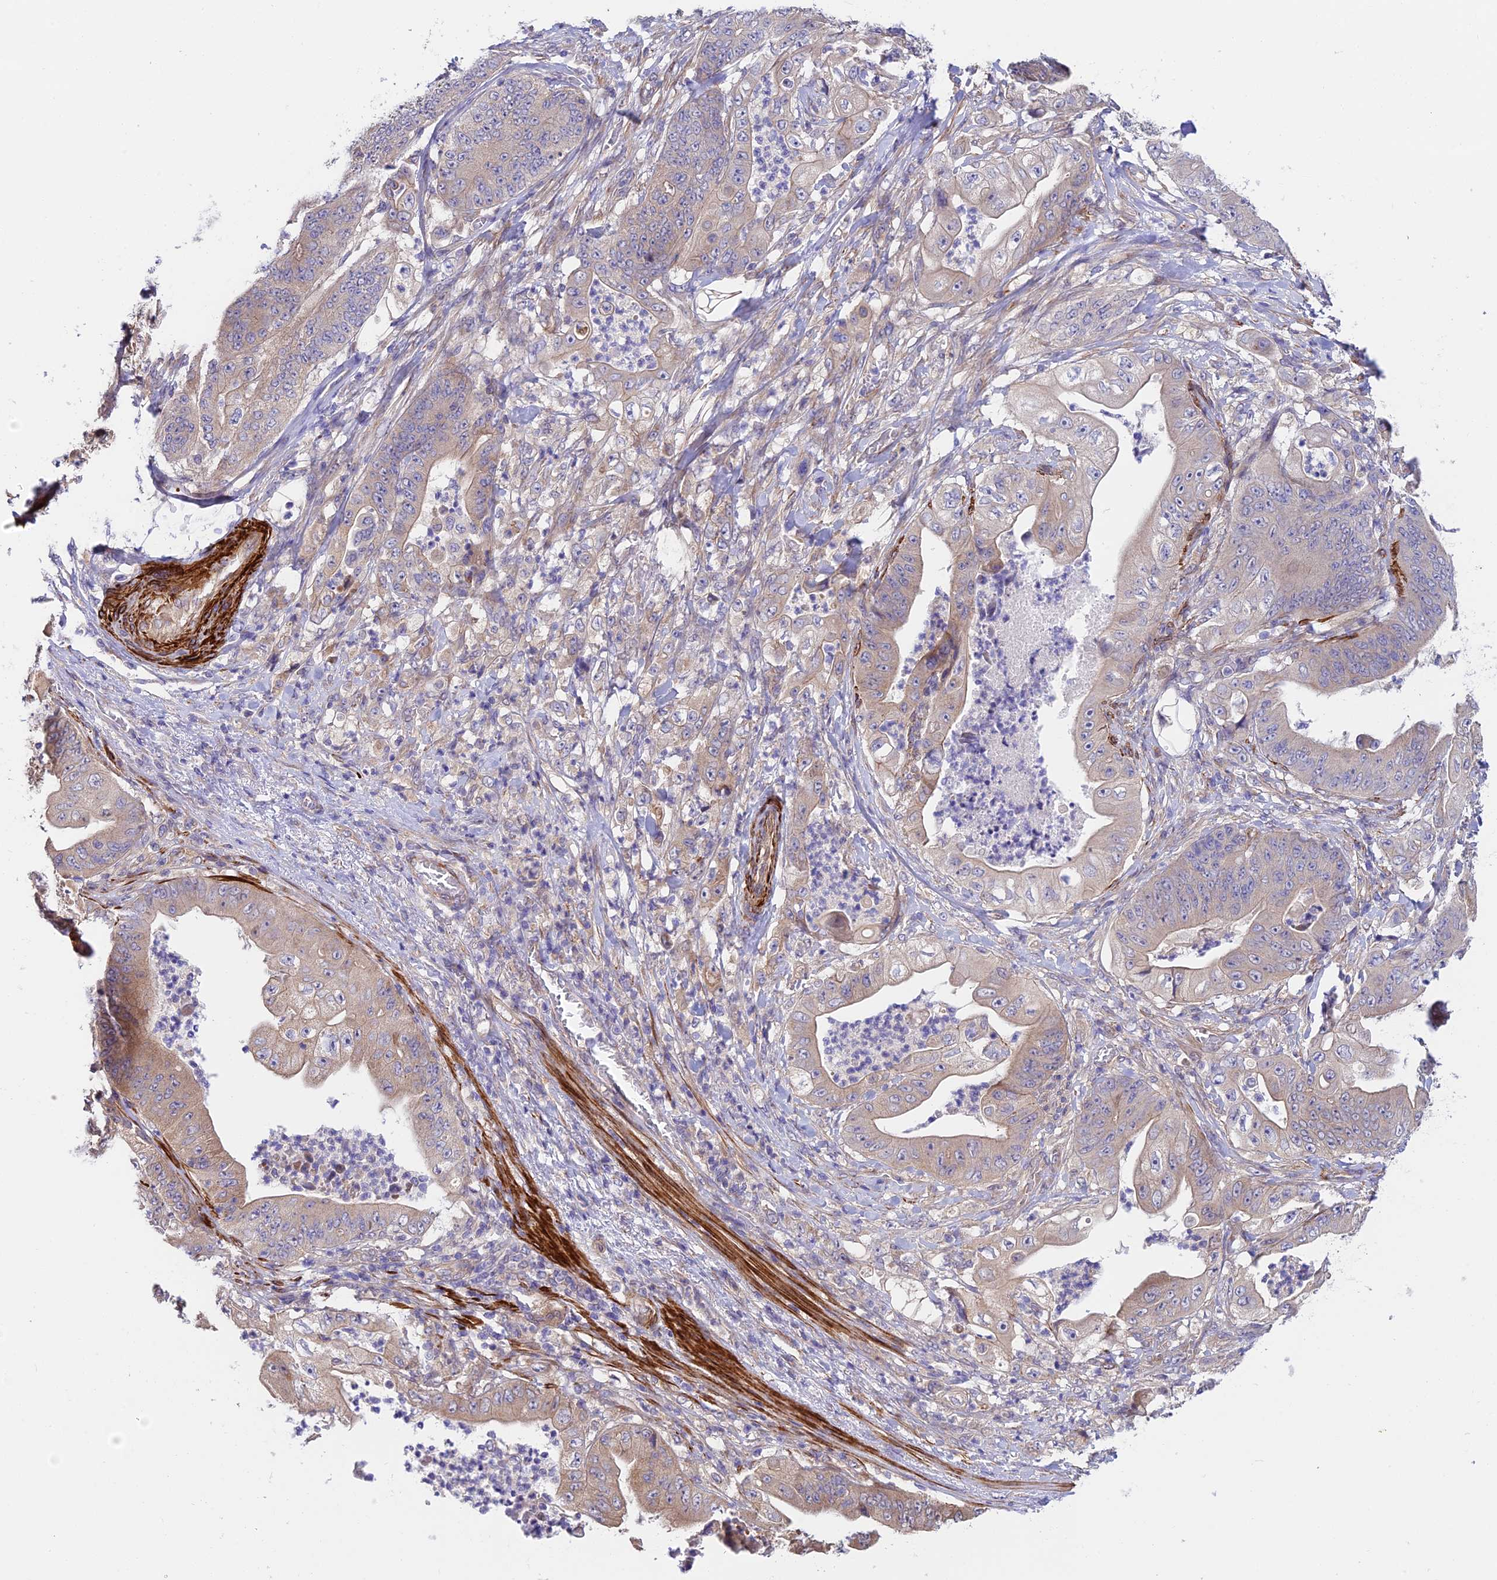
{"staining": {"intensity": "moderate", "quantity": "25%-75%", "location": "cytoplasmic/membranous"}, "tissue": "stomach cancer", "cell_type": "Tumor cells", "image_type": "cancer", "snomed": [{"axis": "morphology", "description": "Adenocarcinoma, NOS"}, {"axis": "topography", "description": "Stomach"}], "caption": "This photomicrograph demonstrates stomach adenocarcinoma stained with IHC to label a protein in brown. The cytoplasmic/membranous of tumor cells show moderate positivity for the protein. Nuclei are counter-stained blue.", "gene": "ANKRD50", "patient": {"sex": "female", "age": 73}}